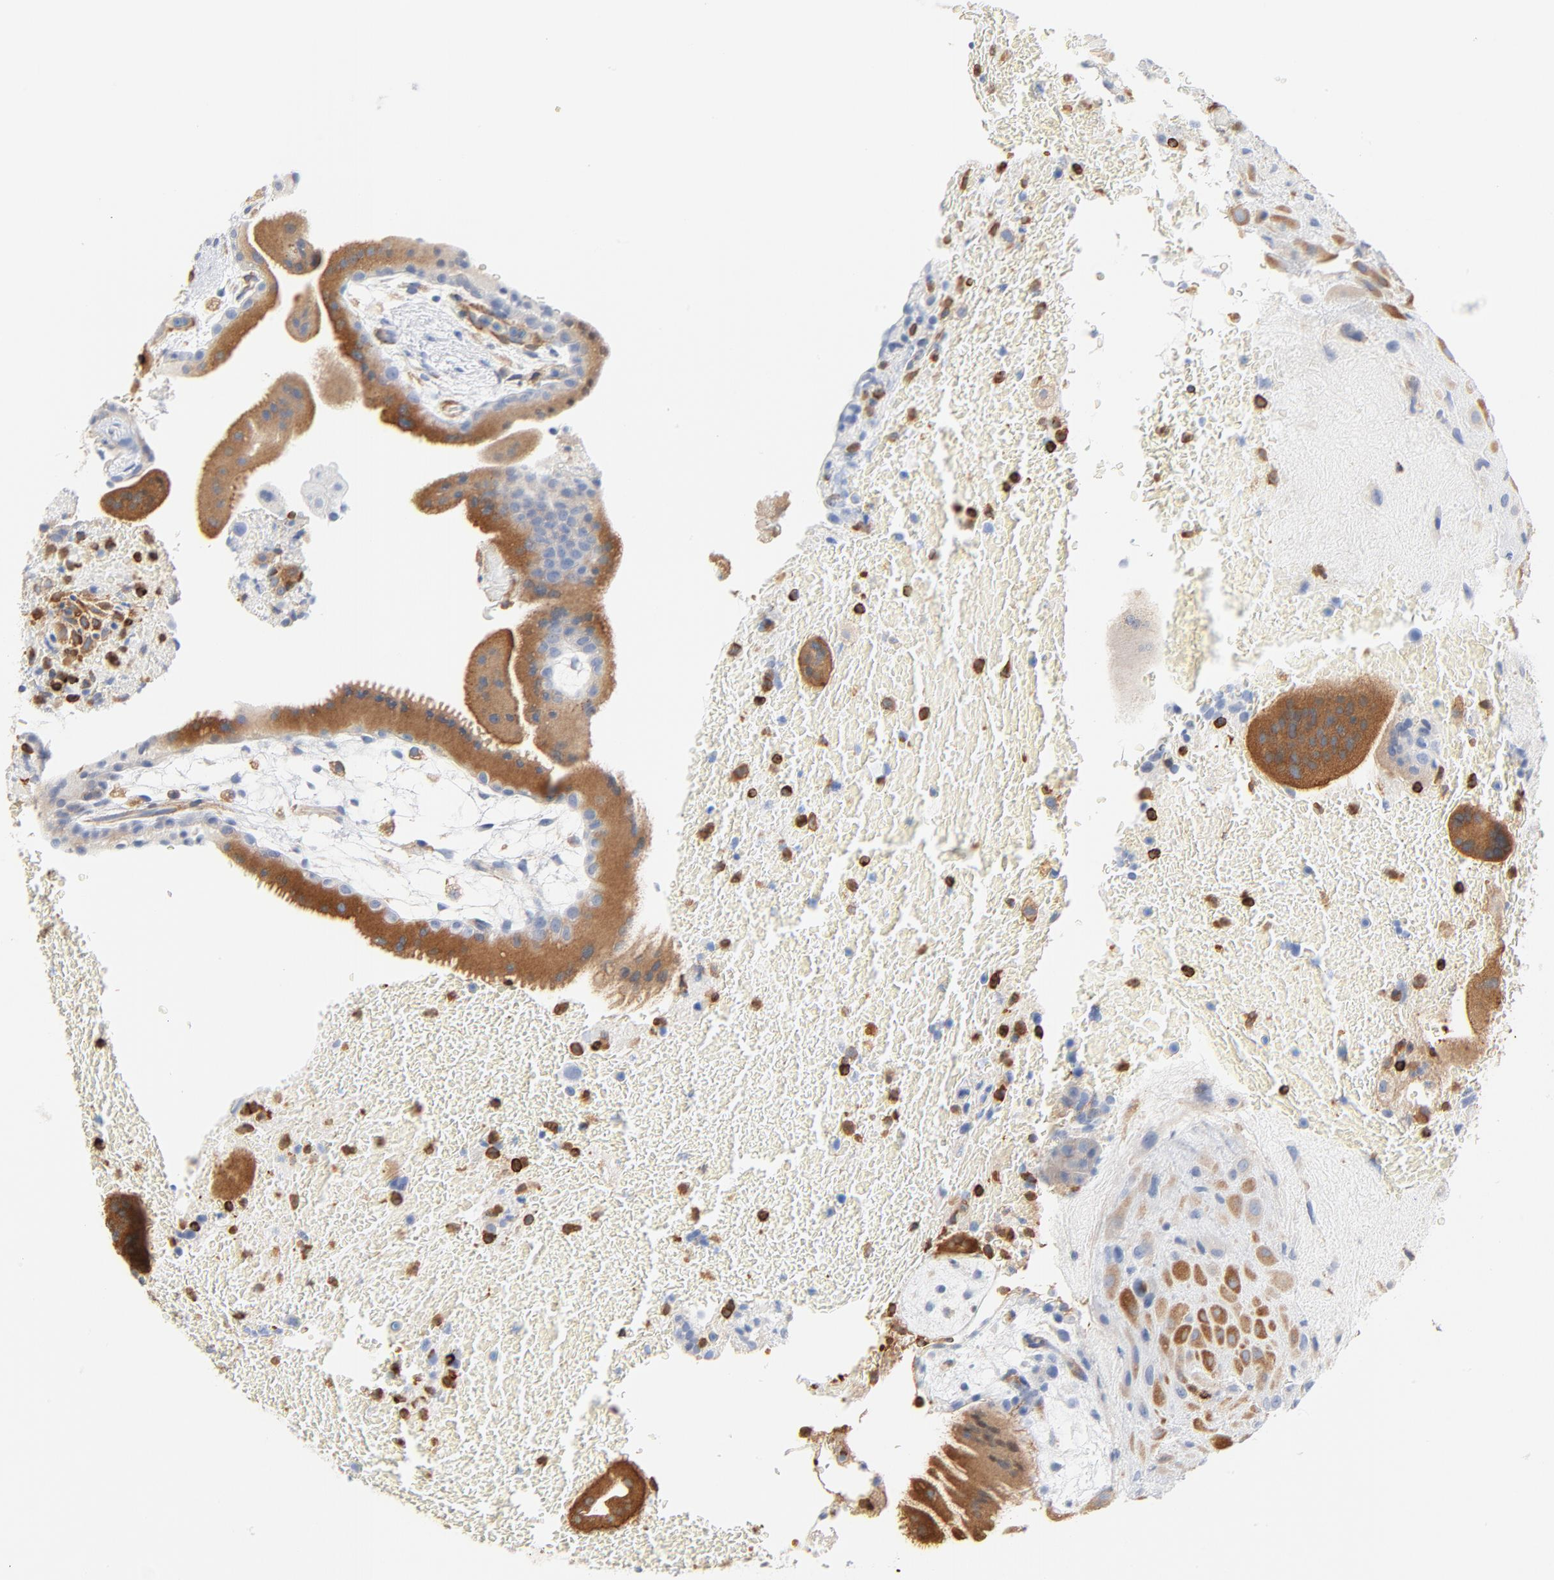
{"staining": {"intensity": "moderate", "quantity": ">75%", "location": "cytoplasmic/membranous"}, "tissue": "placenta", "cell_type": "Decidual cells", "image_type": "normal", "snomed": [{"axis": "morphology", "description": "Normal tissue, NOS"}, {"axis": "topography", "description": "Placenta"}], "caption": "Immunohistochemical staining of benign placenta shows moderate cytoplasmic/membranous protein staining in approximately >75% of decidual cells. The protein is stained brown, and the nuclei are stained in blue (DAB (3,3'-diaminobenzidine) IHC with brightfield microscopy, high magnification).", "gene": "SH3KBP1", "patient": {"sex": "female", "age": 19}}